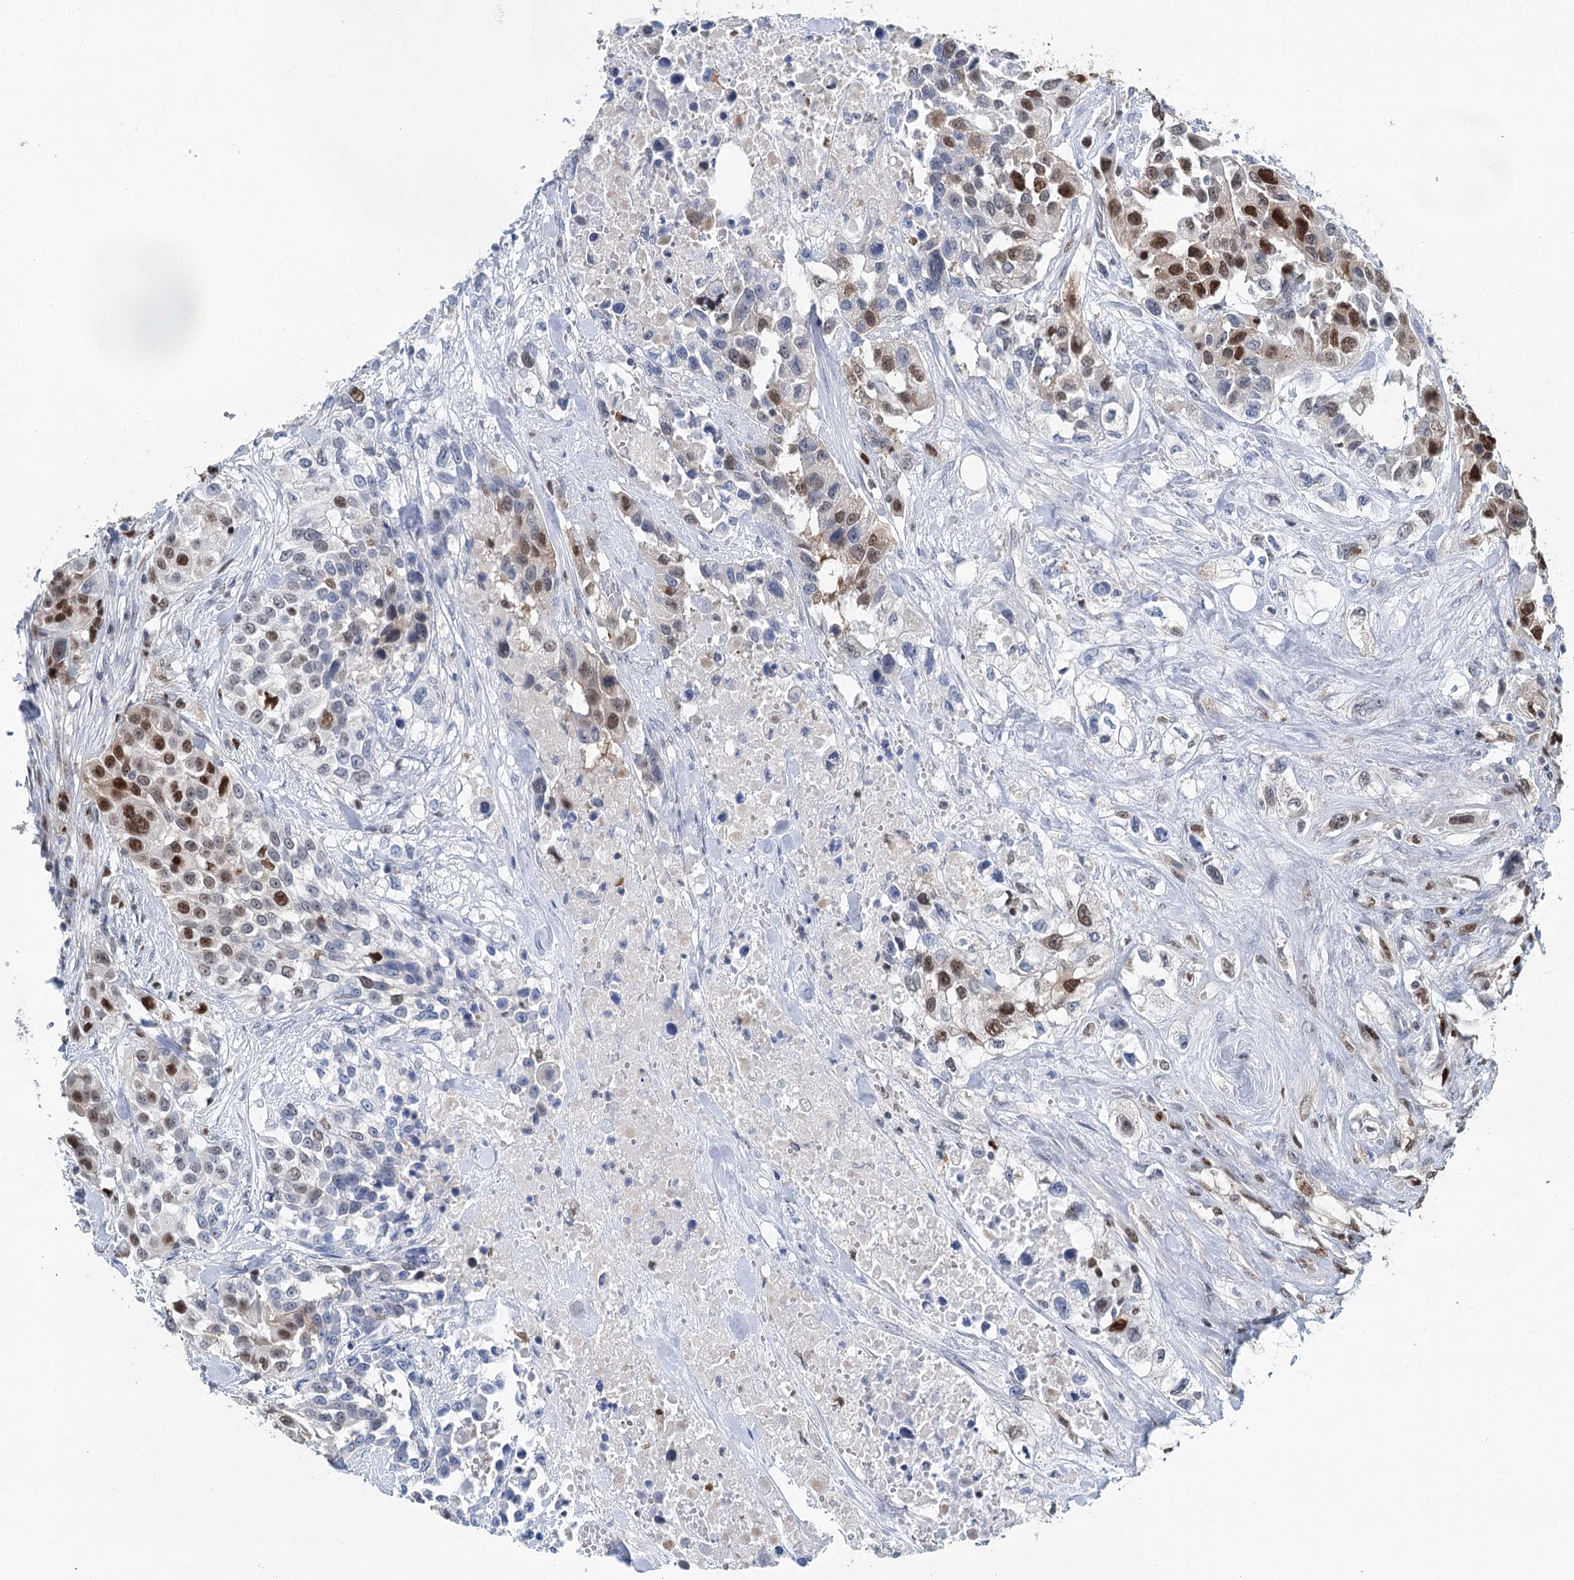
{"staining": {"intensity": "strong", "quantity": "25%-75%", "location": "nuclear"}, "tissue": "urothelial cancer", "cell_type": "Tumor cells", "image_type": "cancer", "snomed": [{"axis": "morphology", "description": "Urothelial carcinoma, High grade"}, {"axis": "topography", "description": "Urinary bladder"}], "caption": "This histopathology image shows urothelial cancer stained with immunohistochemistry to label a protein in brown. The nuclear of tumor cells show strong positivity for the protein. Nuclei are counter-stained blue.", "gene": "HAT1", "patient": {"sex": "female", "age": 80}}